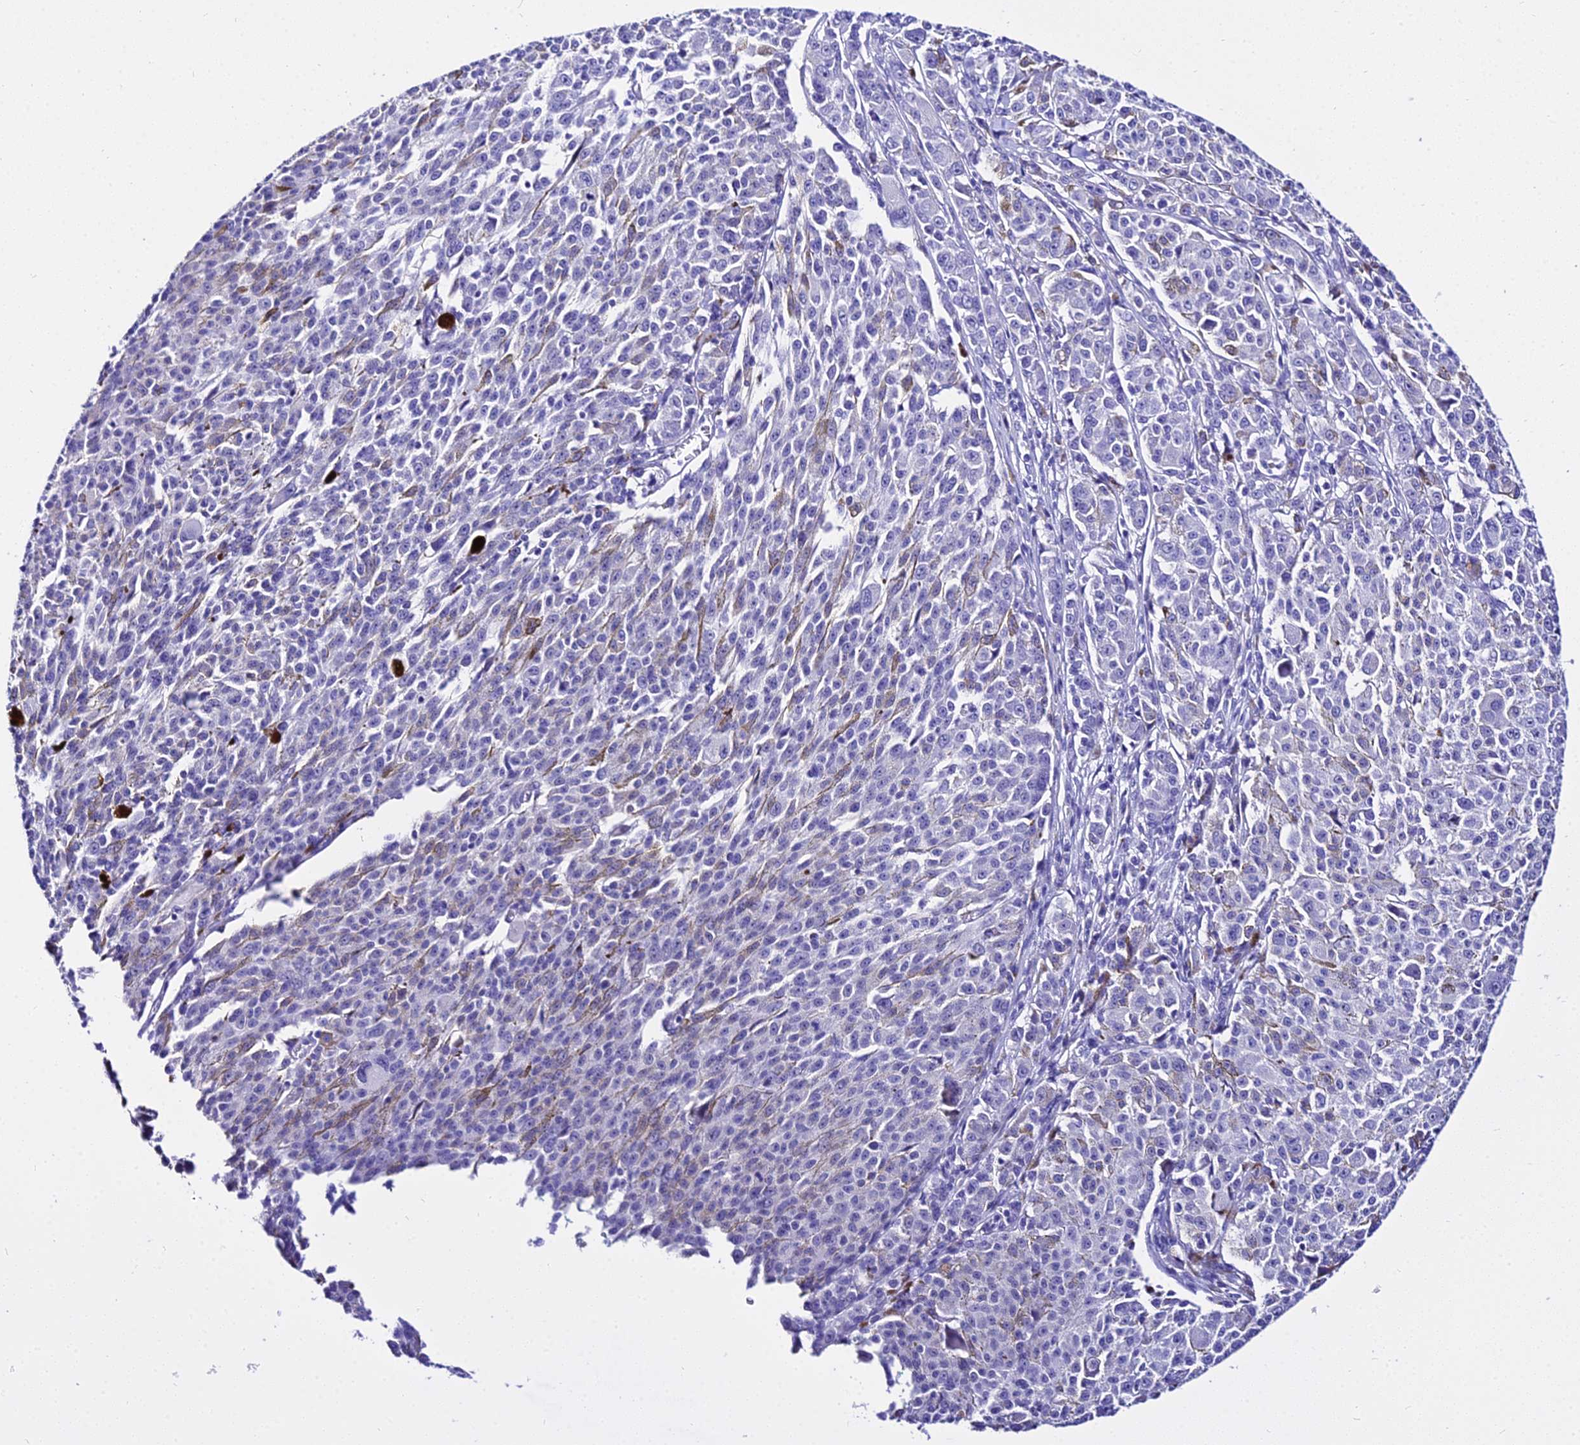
{"staining": {"intensity": "negative", "quantity": "none", "location": "none"}, "tissue": "melanoma", "cell_type": "Tumor cells", "image_type": "cancer", "snomed": [{"axis": "morphology", "description": "Malignant melanoma, NOS"}, {"axis": "topography", "description": "Skin"}], "caption": "Malignant melanoma was stained to show a protein in brown. There is no significant expression in tumor cells. (DAB (3,3'-diaminobenzidine) immunohistochemistry (IHC) with hematoxylin counter stain).", "gene": "DEFB106A", "patient": {"sex": "female", "age": 52}}